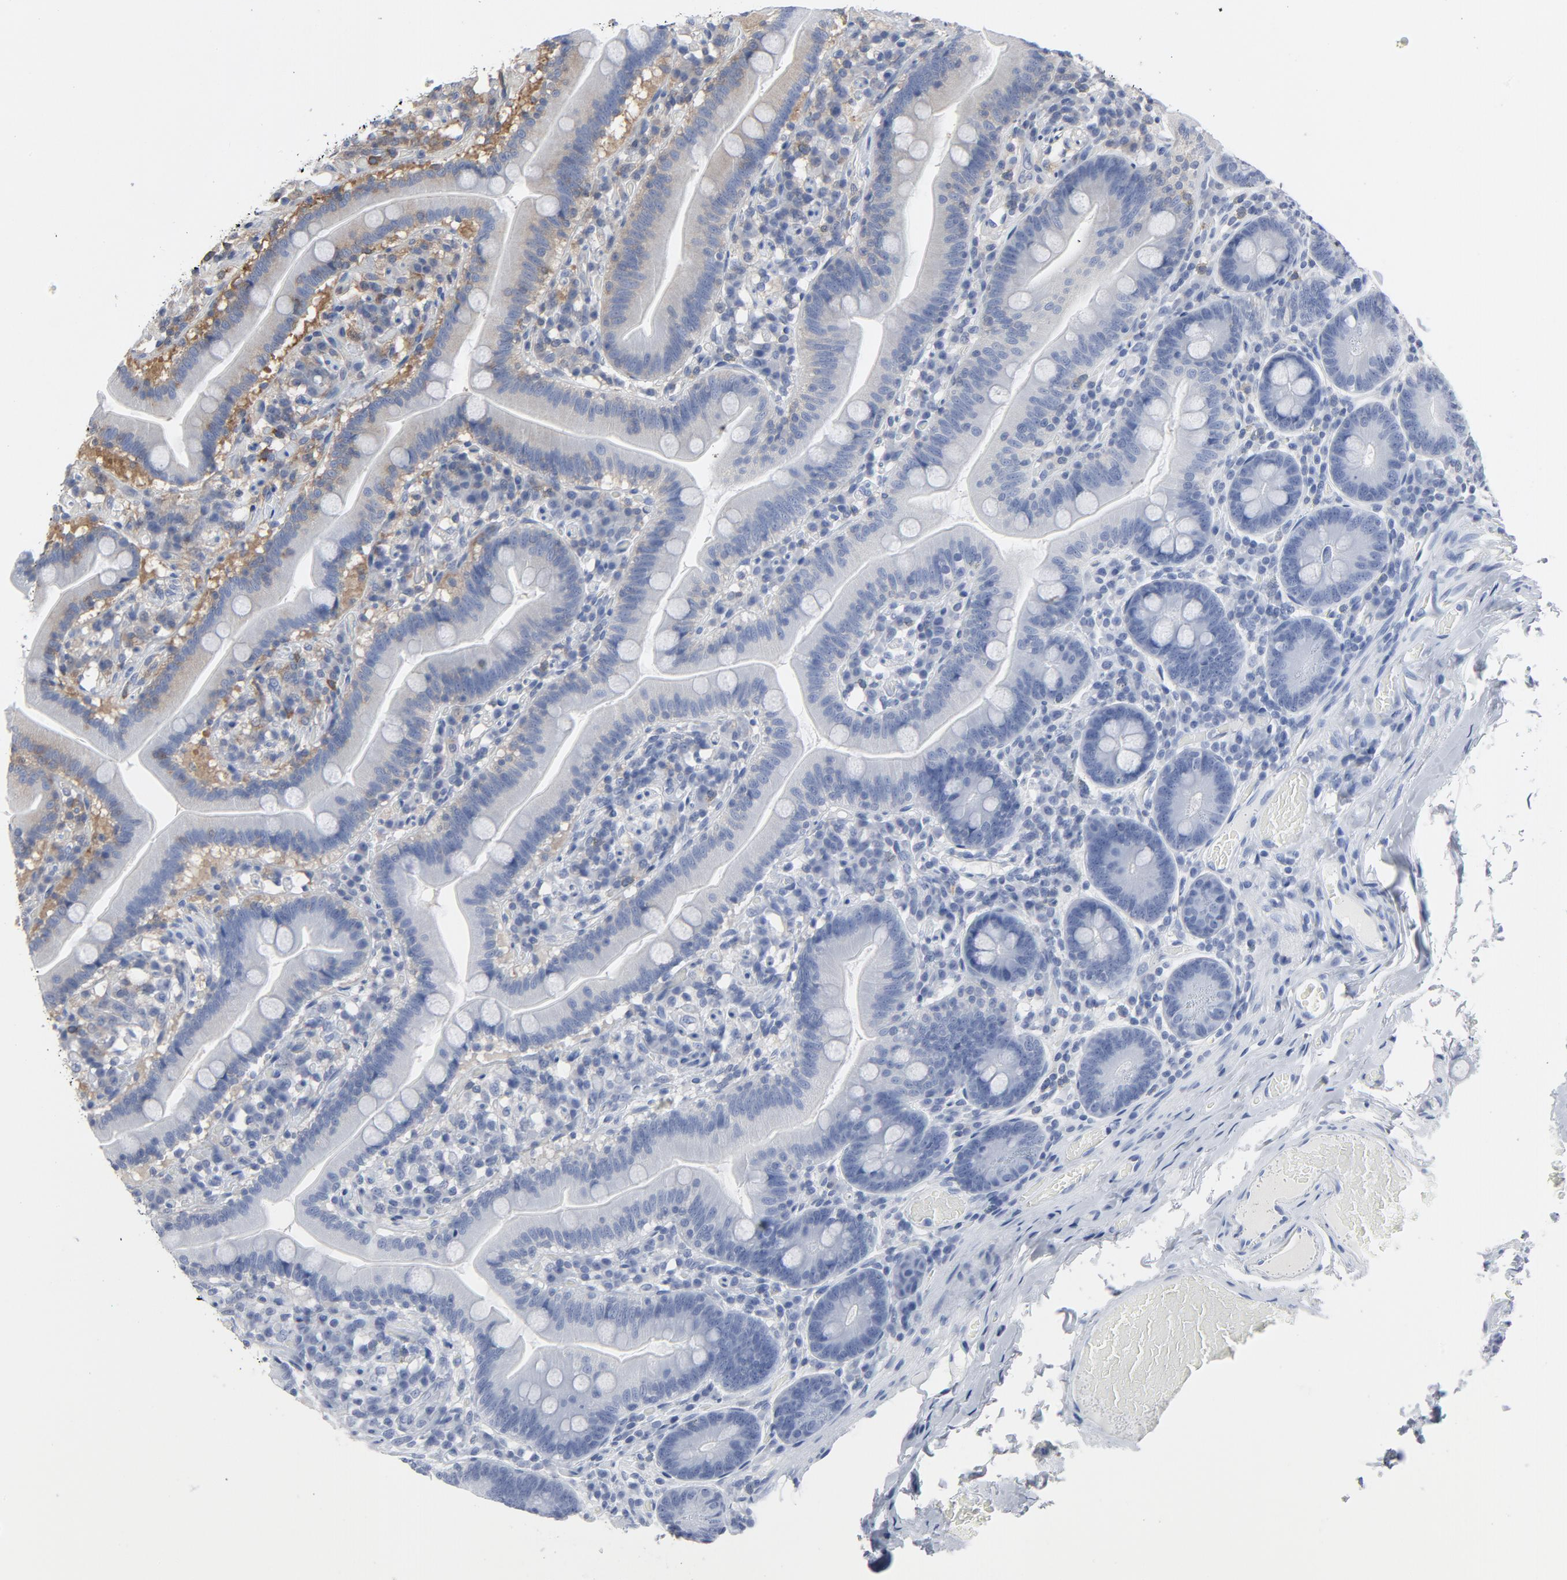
{"staining": {"intensity": "moderate", "quantity": "25%-75%", "location": "cytoplasmic/membranous"}, "tissue": "duodenum", "cell_type": "Glandular cells", "image_type": "normal", "snomed": [{"axis": "morphology", "description": "Normal tissue, NOS"}, {"axis": "topography", "description": "Duodenum"}], "caption": "Immunohistochemical staining of unremarkable duodenum reveals moderate cytoplasmic/membranous protein expression in about 25%-75% of glandular cells. Nuclei are stained in blue.", "gene": "YES1", "patient": {"sex": "male", "age": 66}}